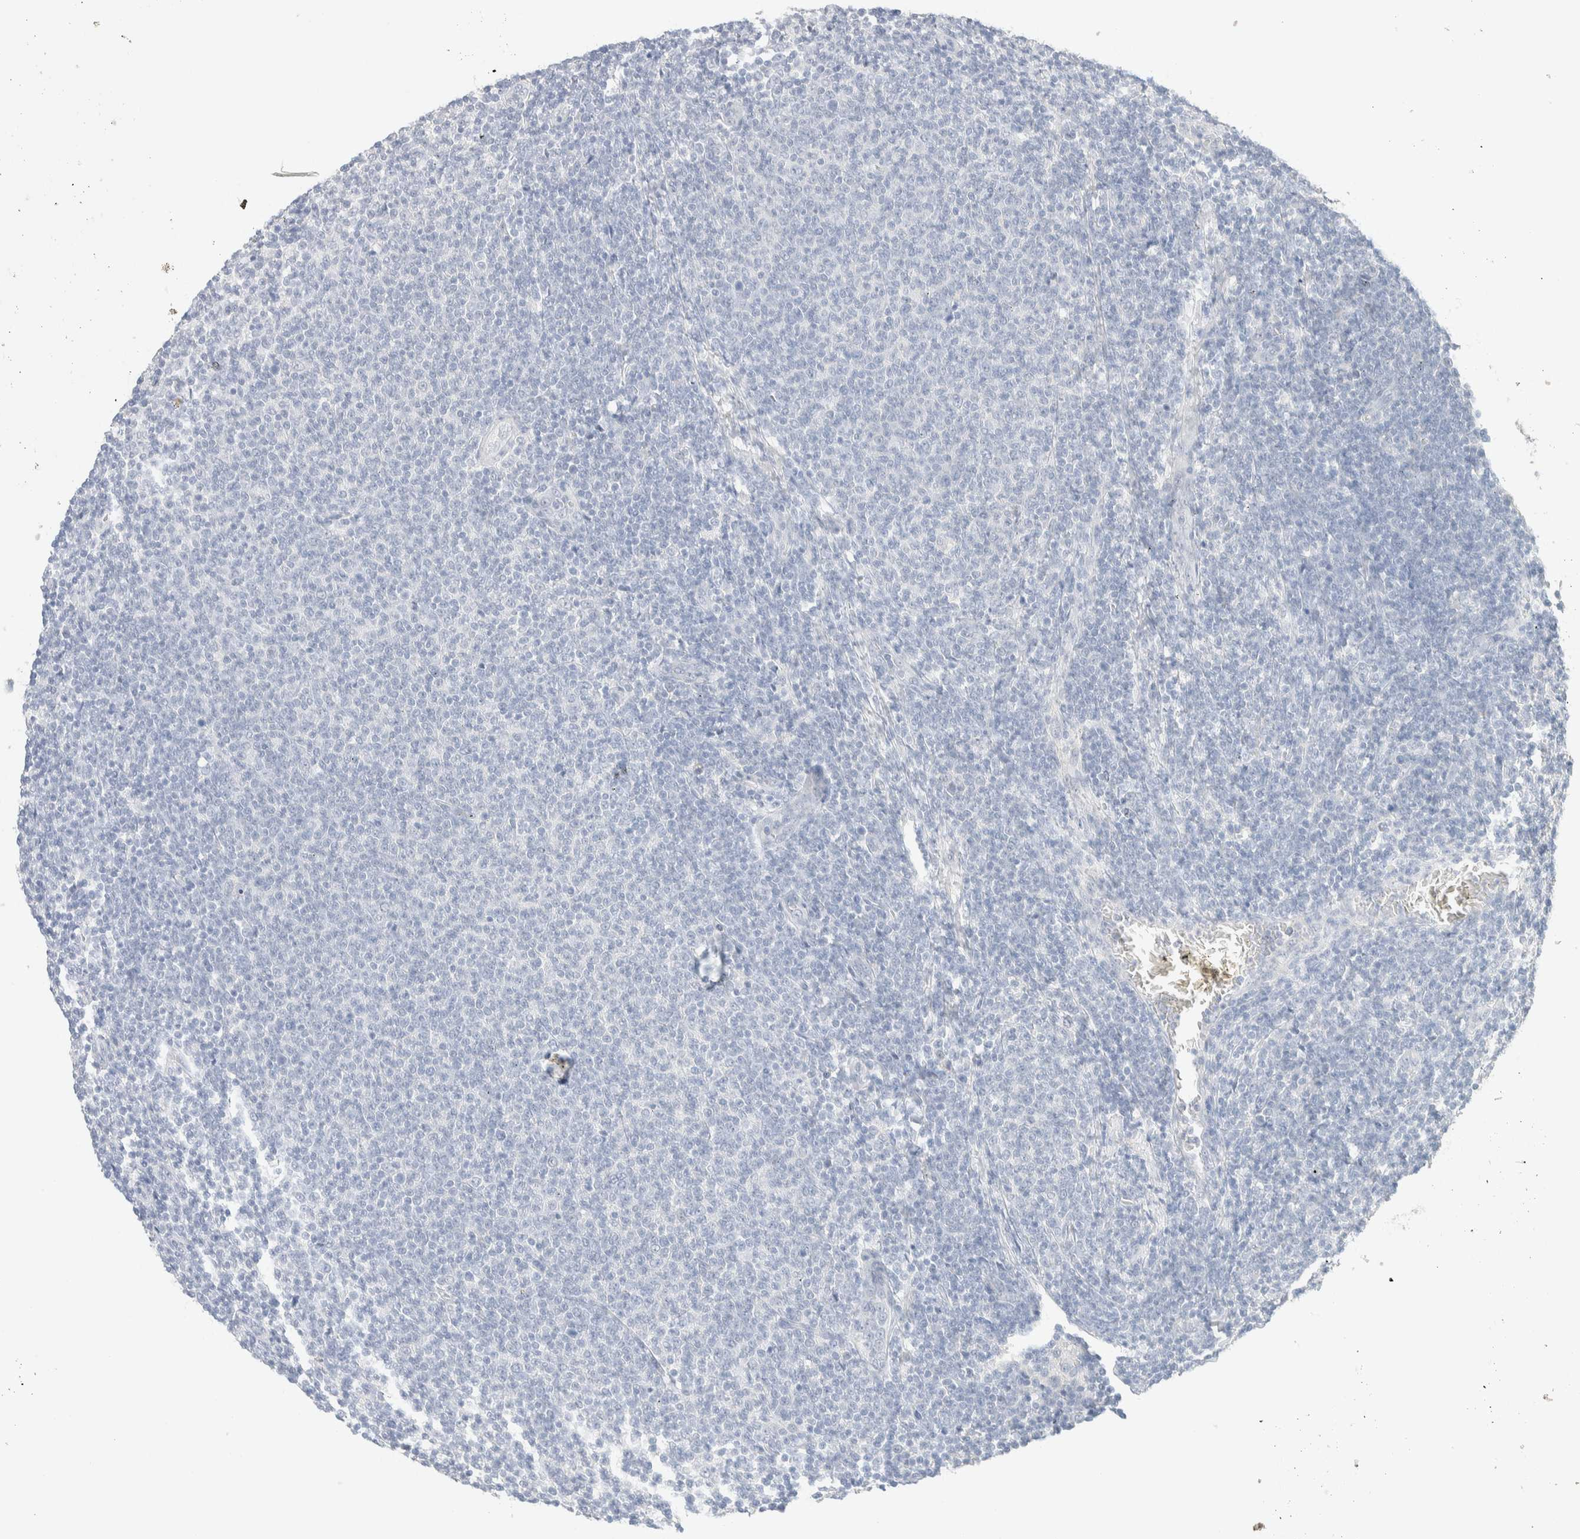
{"staining": {"intensity": "negative", "quantity": "none", "location": "none"}, "tissue": "lymphoma", "cell_type": "Tumor cells", "image_type": "cancer", "snomed": [{"axis": "morphology", "description": "Malignant lymphoma, non-Hodgkin's type, Low grade"}, {"axis": "topography", "description": "Lymph node"}], "caption": "Image shows no protein staining in tumor cells of lymphoma tissue.", "gene": "RIDA", "patient": {"sex": "male", "age": 66}}